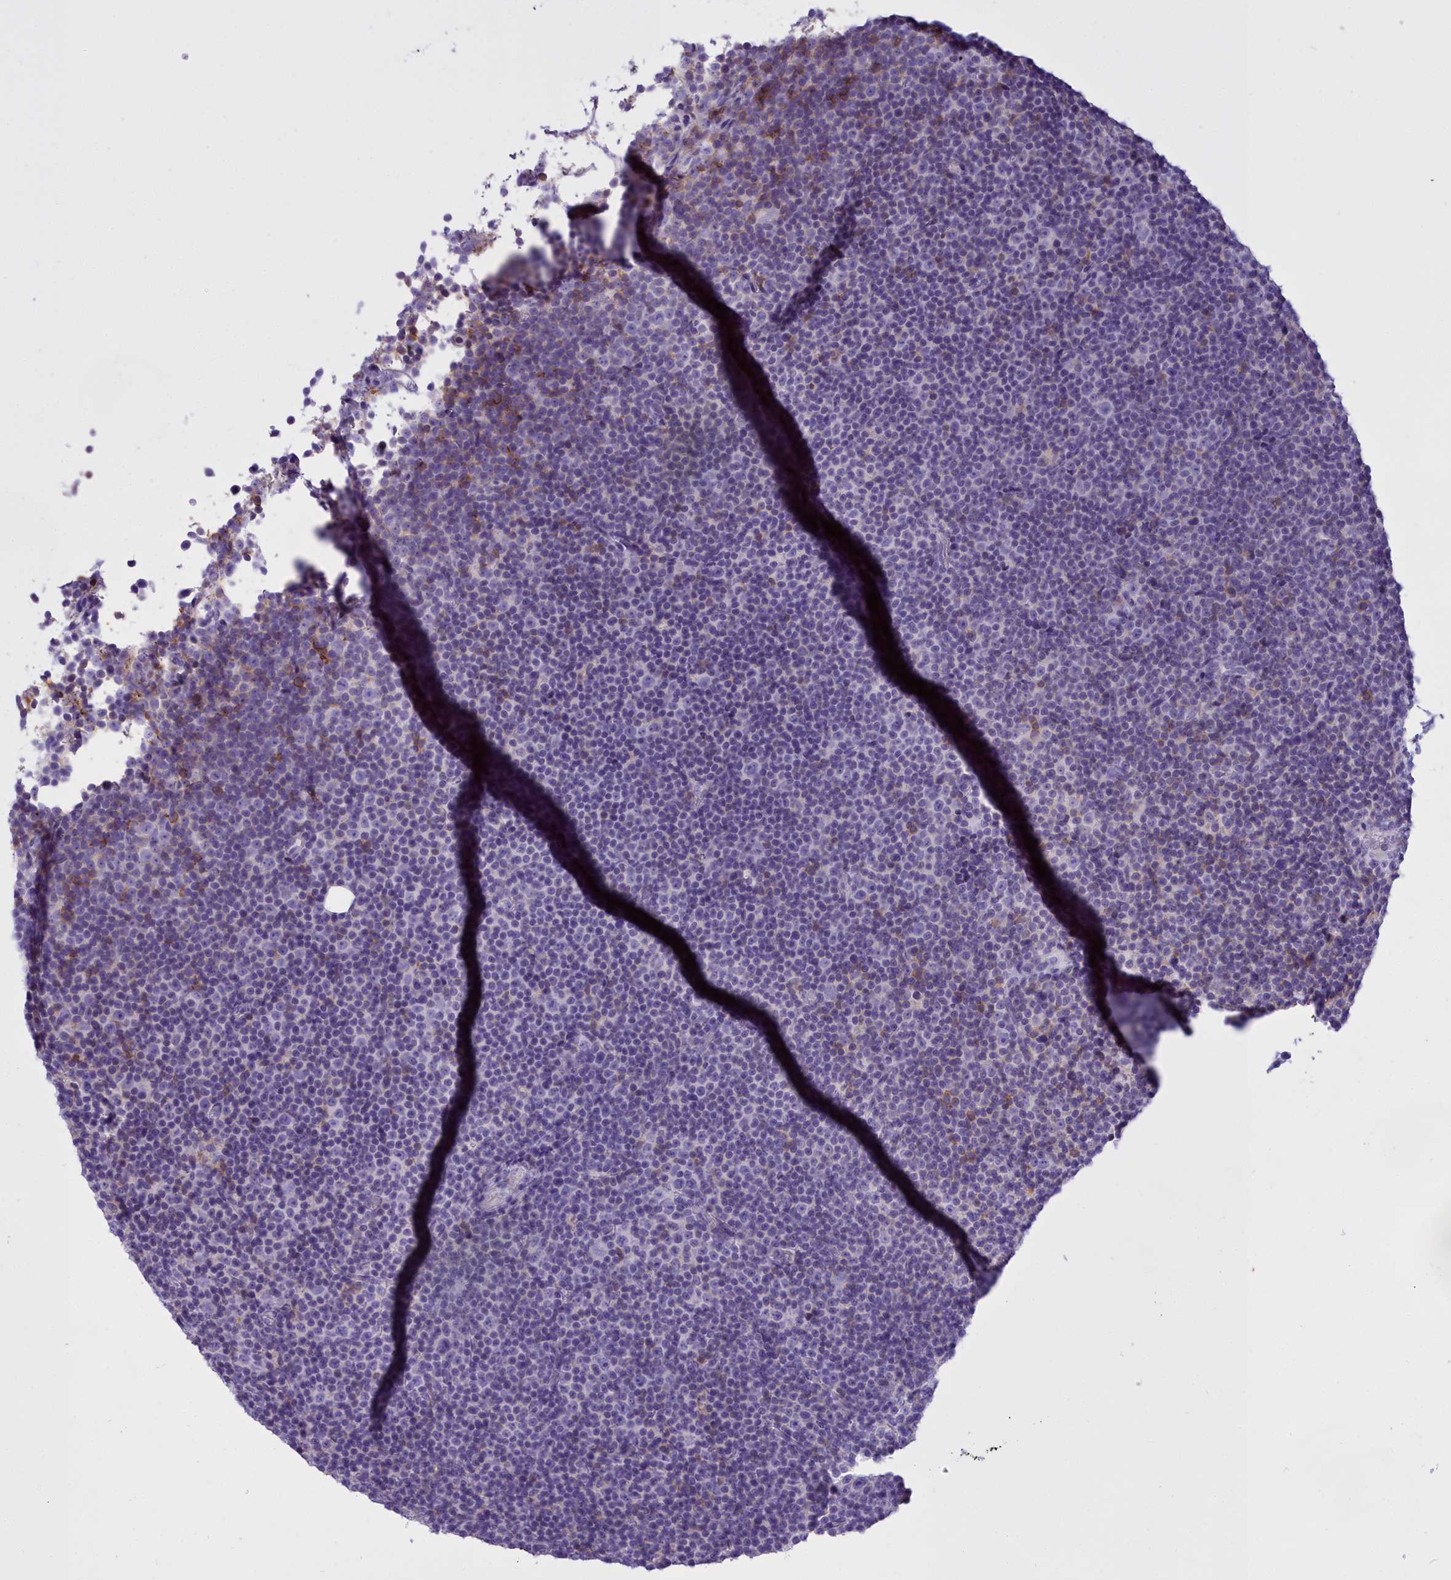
{"staining": {"intensity": "negative", "quantity": "none", "location": "none"}, "tissue": "lymphoma", "cell_type": "Tumor cells", "image_type": "cancer", "snomed": [{"axis": "morphology", "description": "Malignant lymphoma, non-Hodgkin's type, Low grade"}, {"axis": "topography", "description": "Lymph node"}], "caption": "The micrograph shows no significant staining in tumor cells of low-grade malignant lymphoma, non-Hodgkin's type.", "gene": "CD5", "patient": {"sex": "female", "age": 67}}